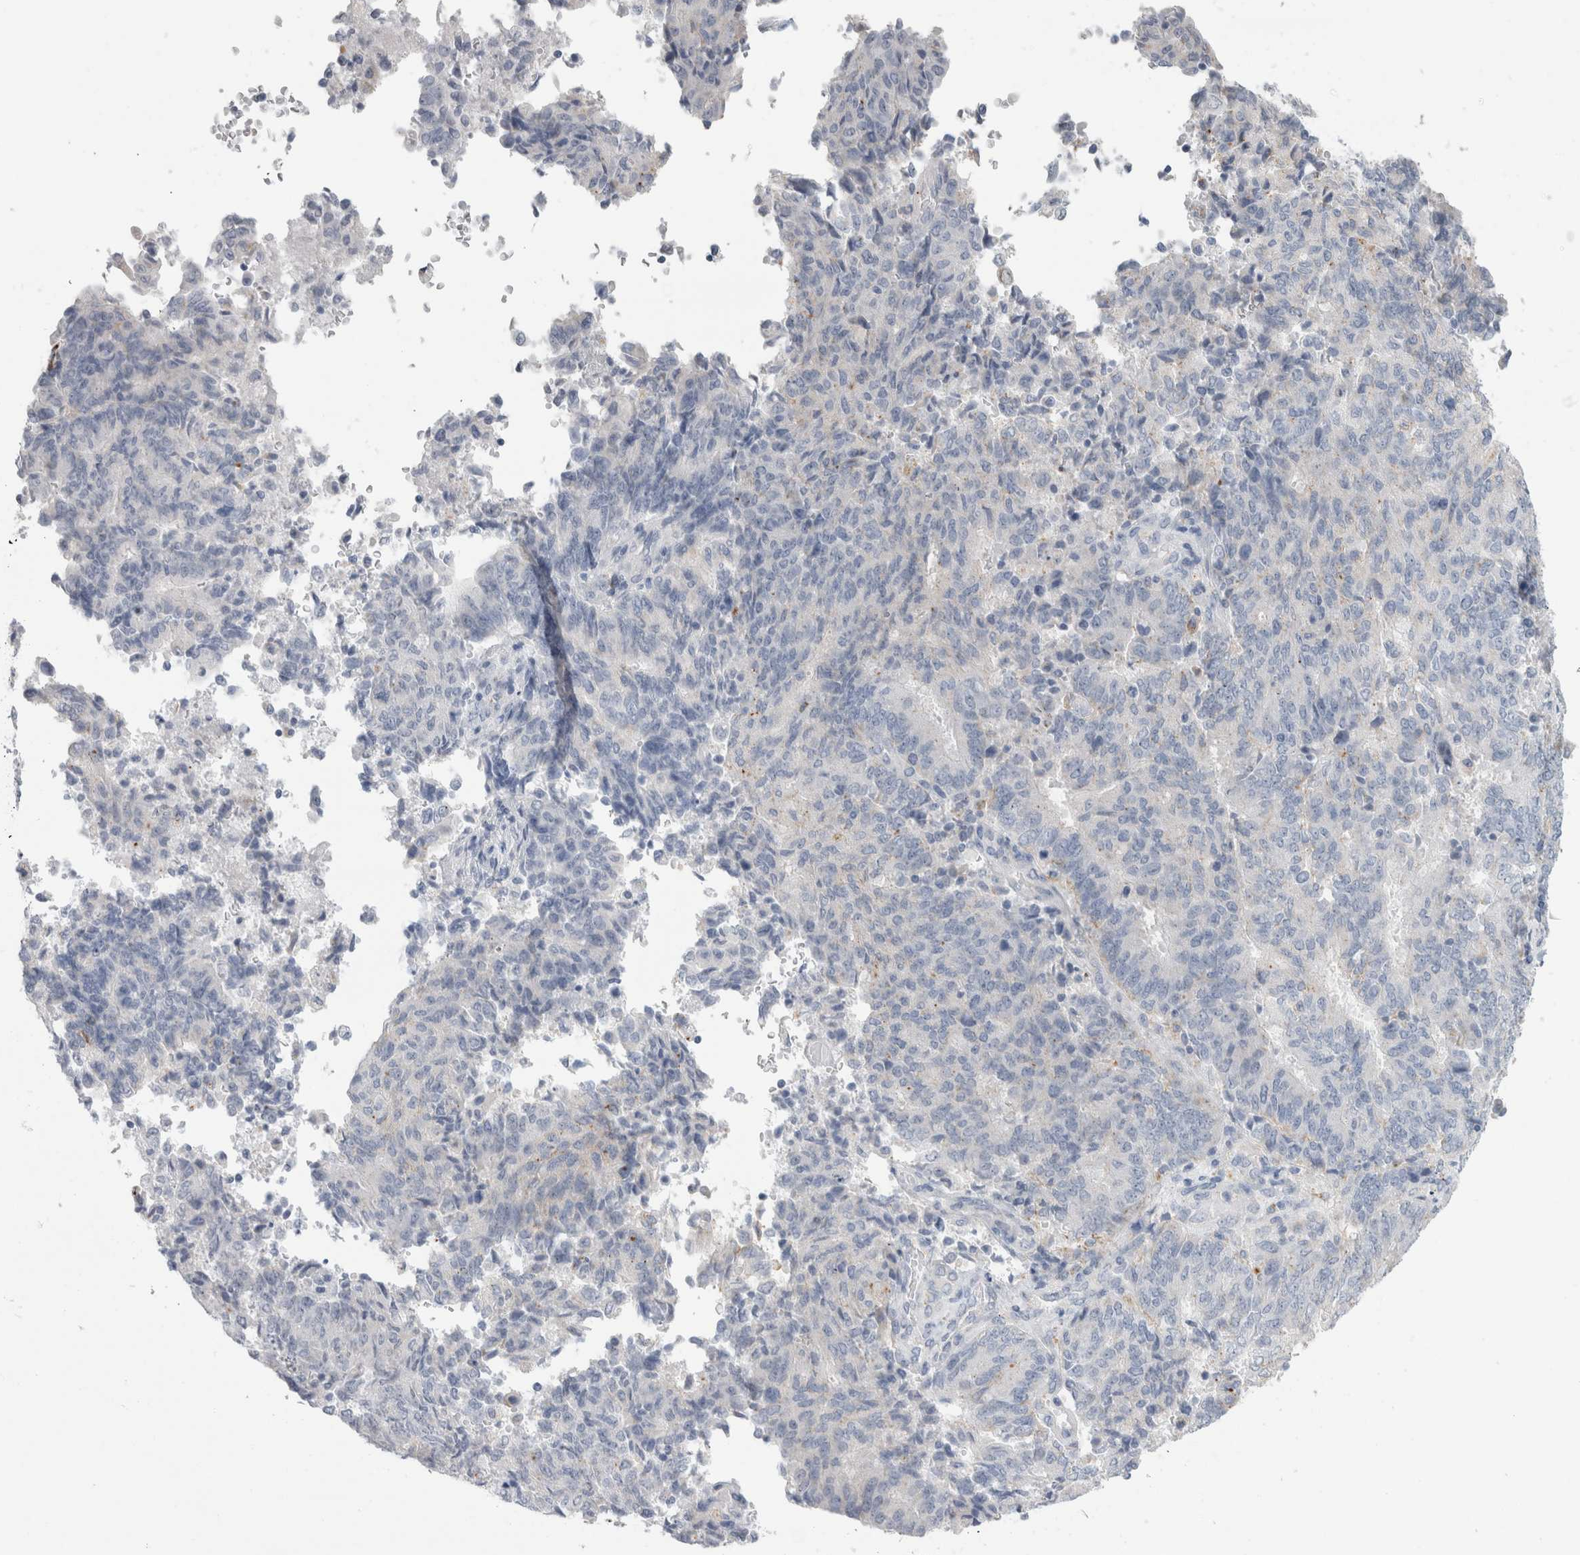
{"staining": {"intensity": "negative", "quantity": "none", "location": "none"}, "tissue": "endometrial cancer", "cell_type": "Tumor cells", "image_type": "cancer", "snomed": [{"axis": "morphology", "description": "Adenocarcinoma, NOS"}, {"axis": "topography", "description": "Endometrium"}], "caption": "High magnification brightfield microscopy of endometrial cancer (adenocarcinoma) stained with DAB (3,3'-diaminobenzidine) (brown) and counterstained with hematoxylin (blue): tumor cells show no significant positivity.", "gene": "ANKMY1", "patient": {"sex": "female", "age": 80}}